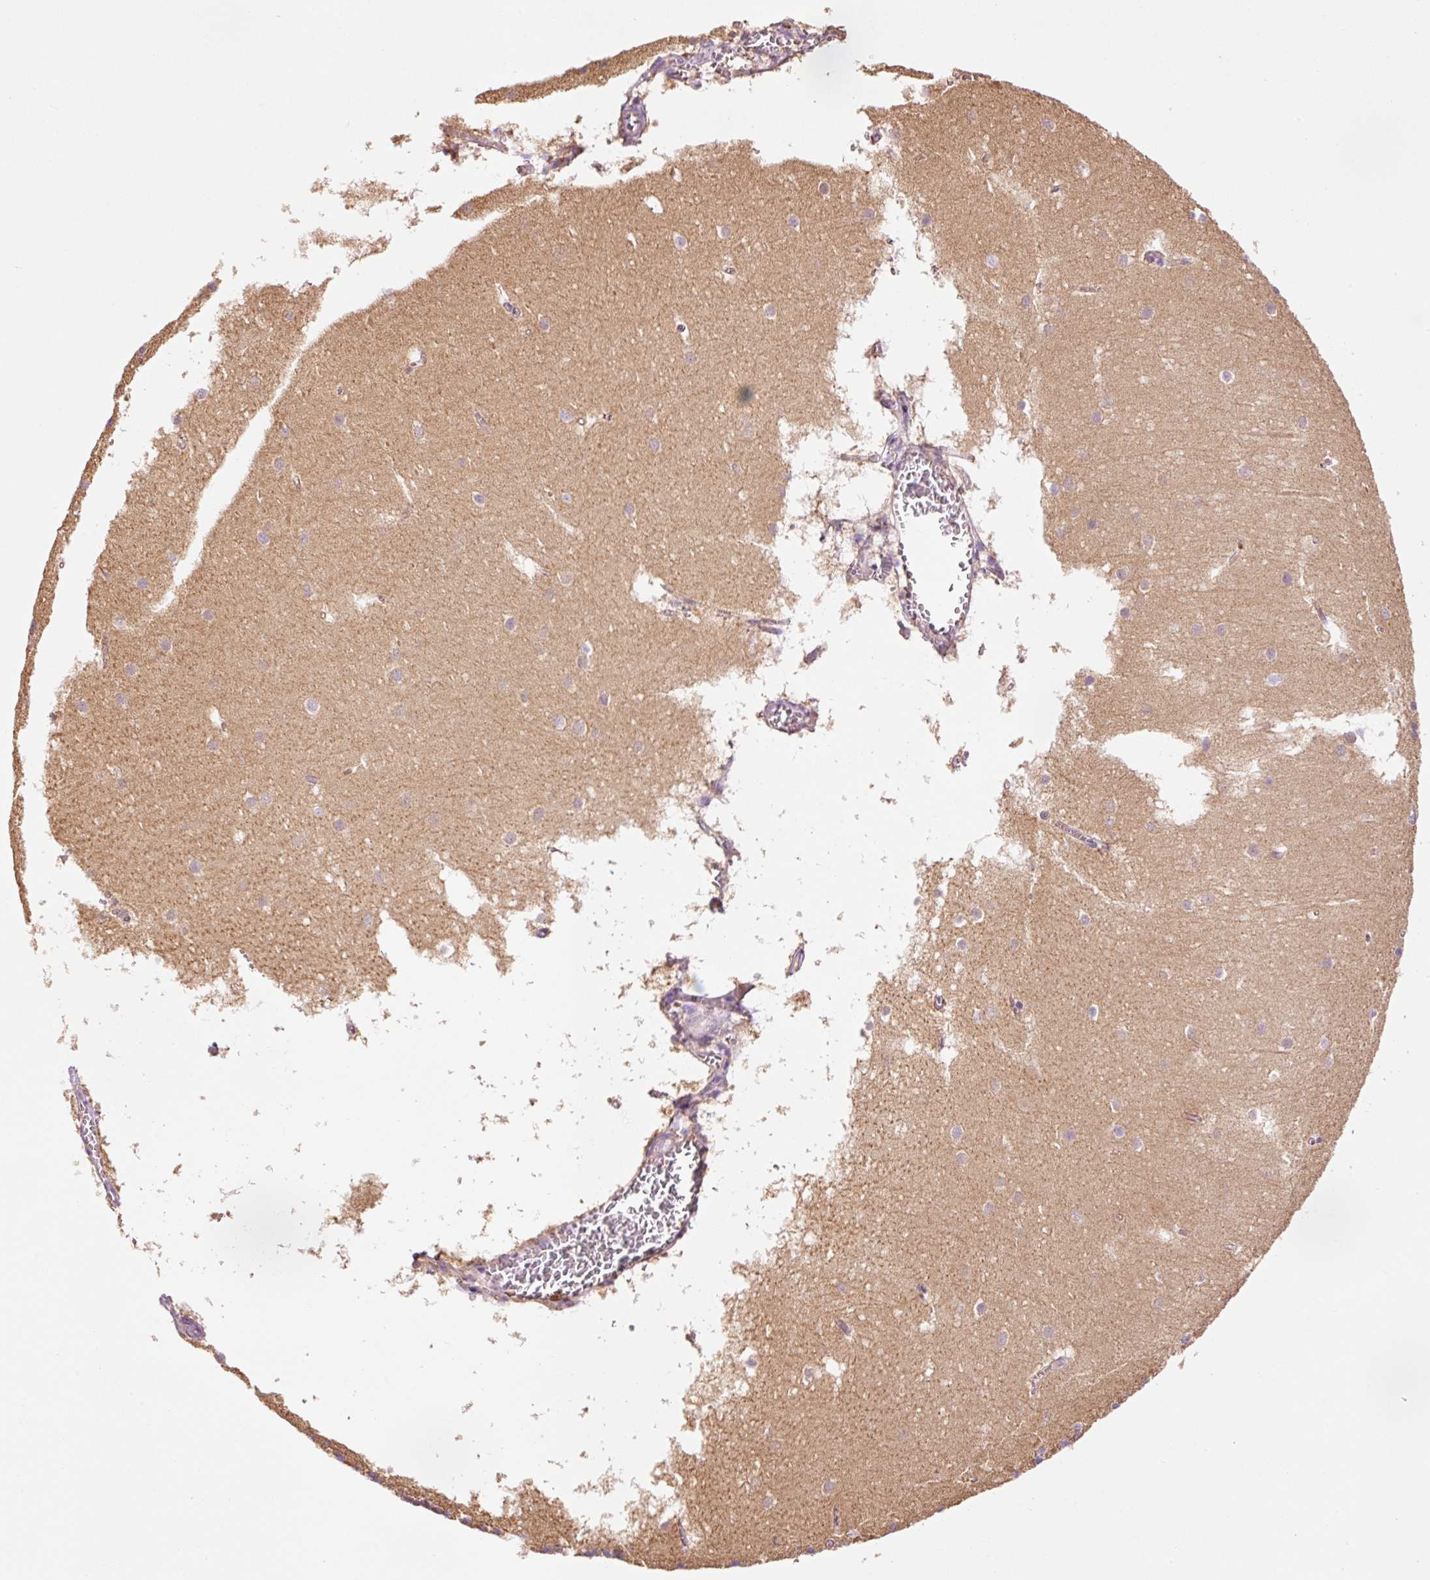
{"staining": {"intensity": "moderate", "quantity": "25%-75%", "location": "cytoplasmic/membranous"}, "tissue": "cerebellum", "cell_type": "Cells in granular layer", "image_type": "normal", "snomed": [{"axis": "morphology", "description": "Normal tissue, NOS"}, {"axis": "topography", "description": "Cerebellum"}], "caption": "Immunohistochemical staining of benign human cerebellum shows 25%-75% levels of moderate cytoplasmic/membranous protein expression in about 25%-75% of cells in granular layer. Nuclei are stained in blue.", "gene": "HSPA4L", "patient": {"sex": "male", "age": 54}}